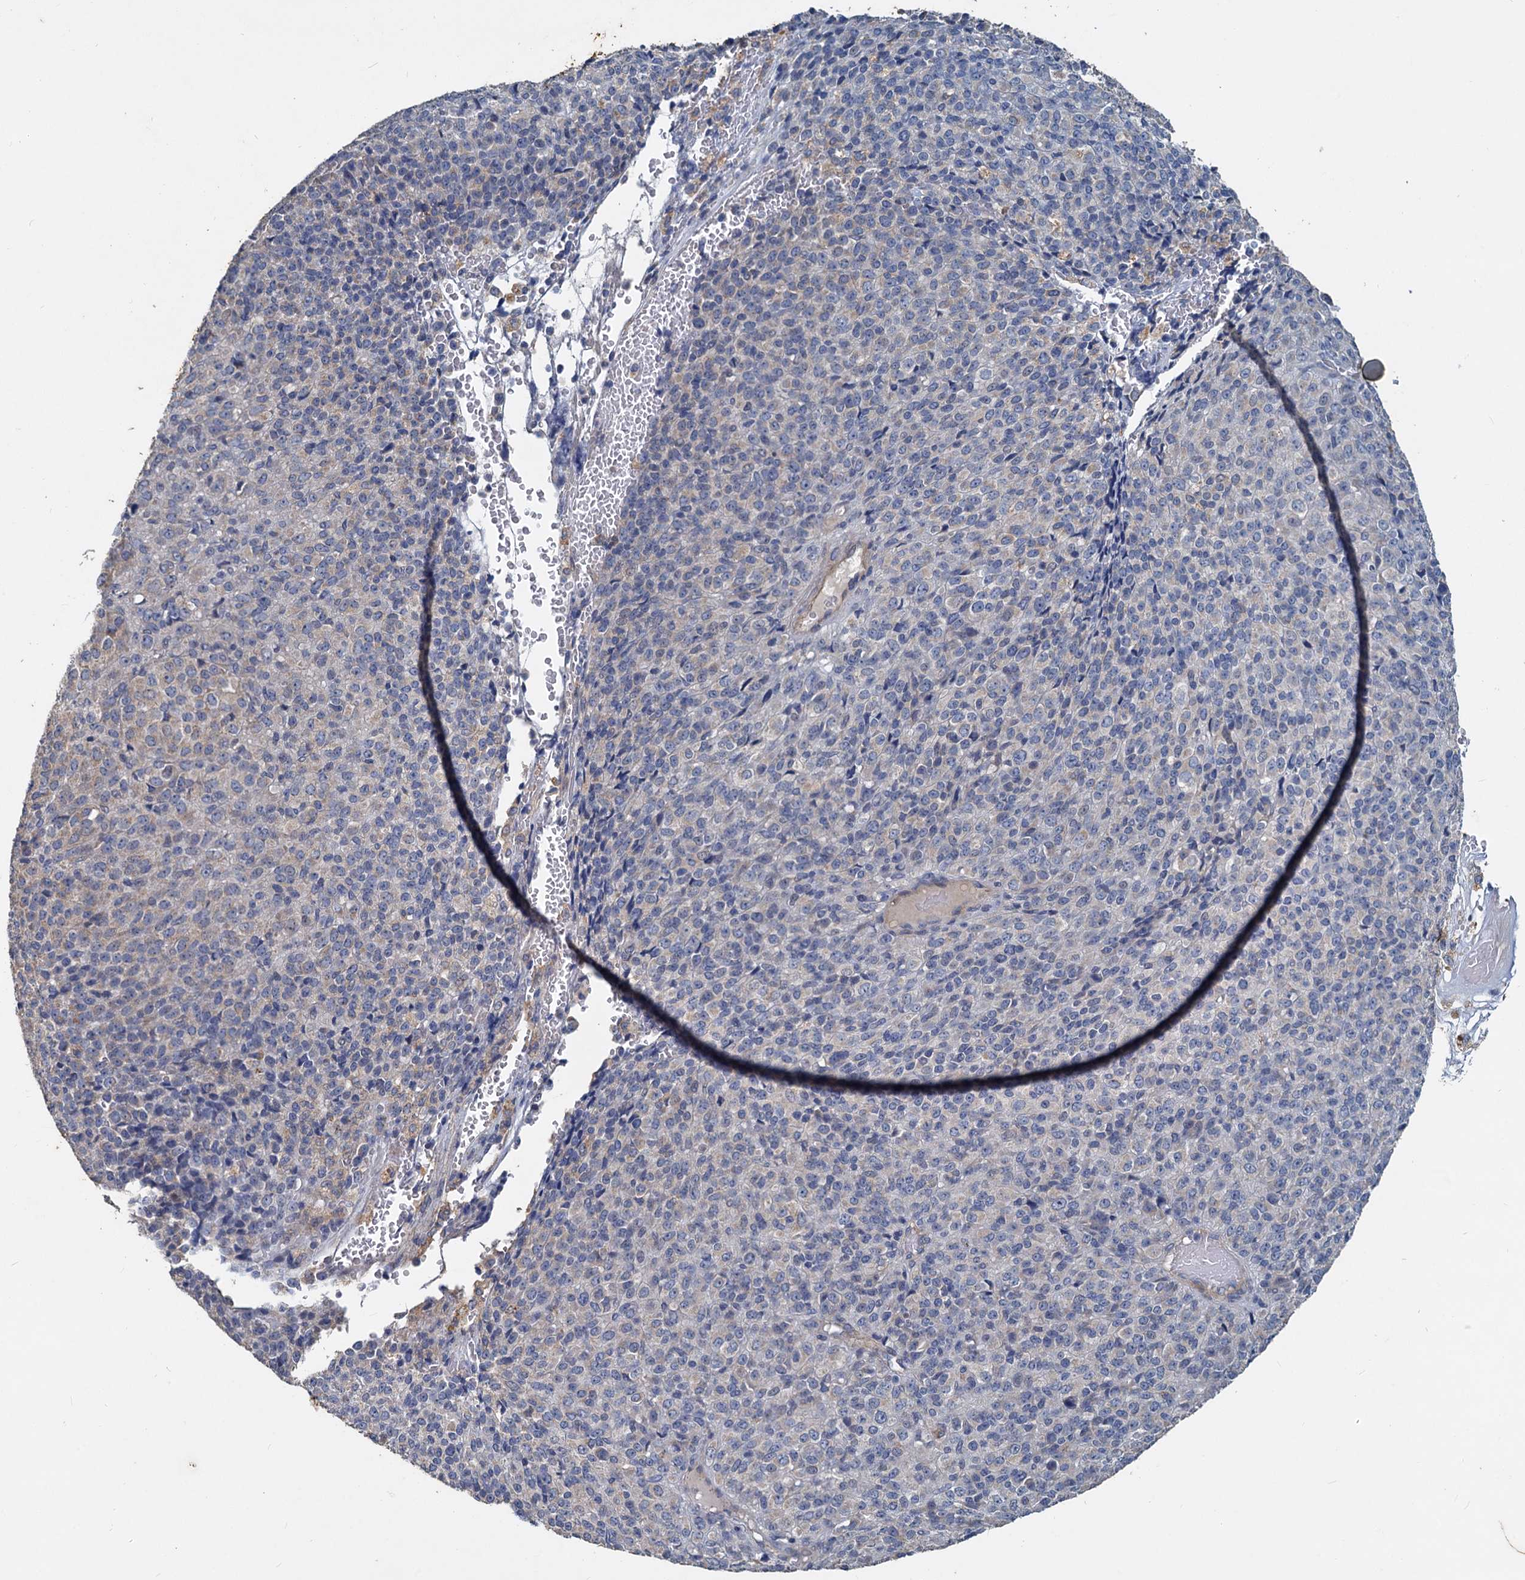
{"staining": {"intensity": "negative", "quantity": "none", "location": "none"}, "tissue": "melanoma", "cell_type": "Tumor cells", "image_type": "cancer", "snomed": [{"axis": "morphology", "description": "Malignant melanoma, Metastatic site"}, {"axis": "topography", "description": "Brain"}], "caption": "Malignant melanoma (metastatic site) was stained to show a protein in brown. There is no significant positivity in tumor cells. (Brightfield microscopy of DAB IHC at high magnification).", "gene": "SLC2A7", "patient": {"sex": "female", "age": 56}}